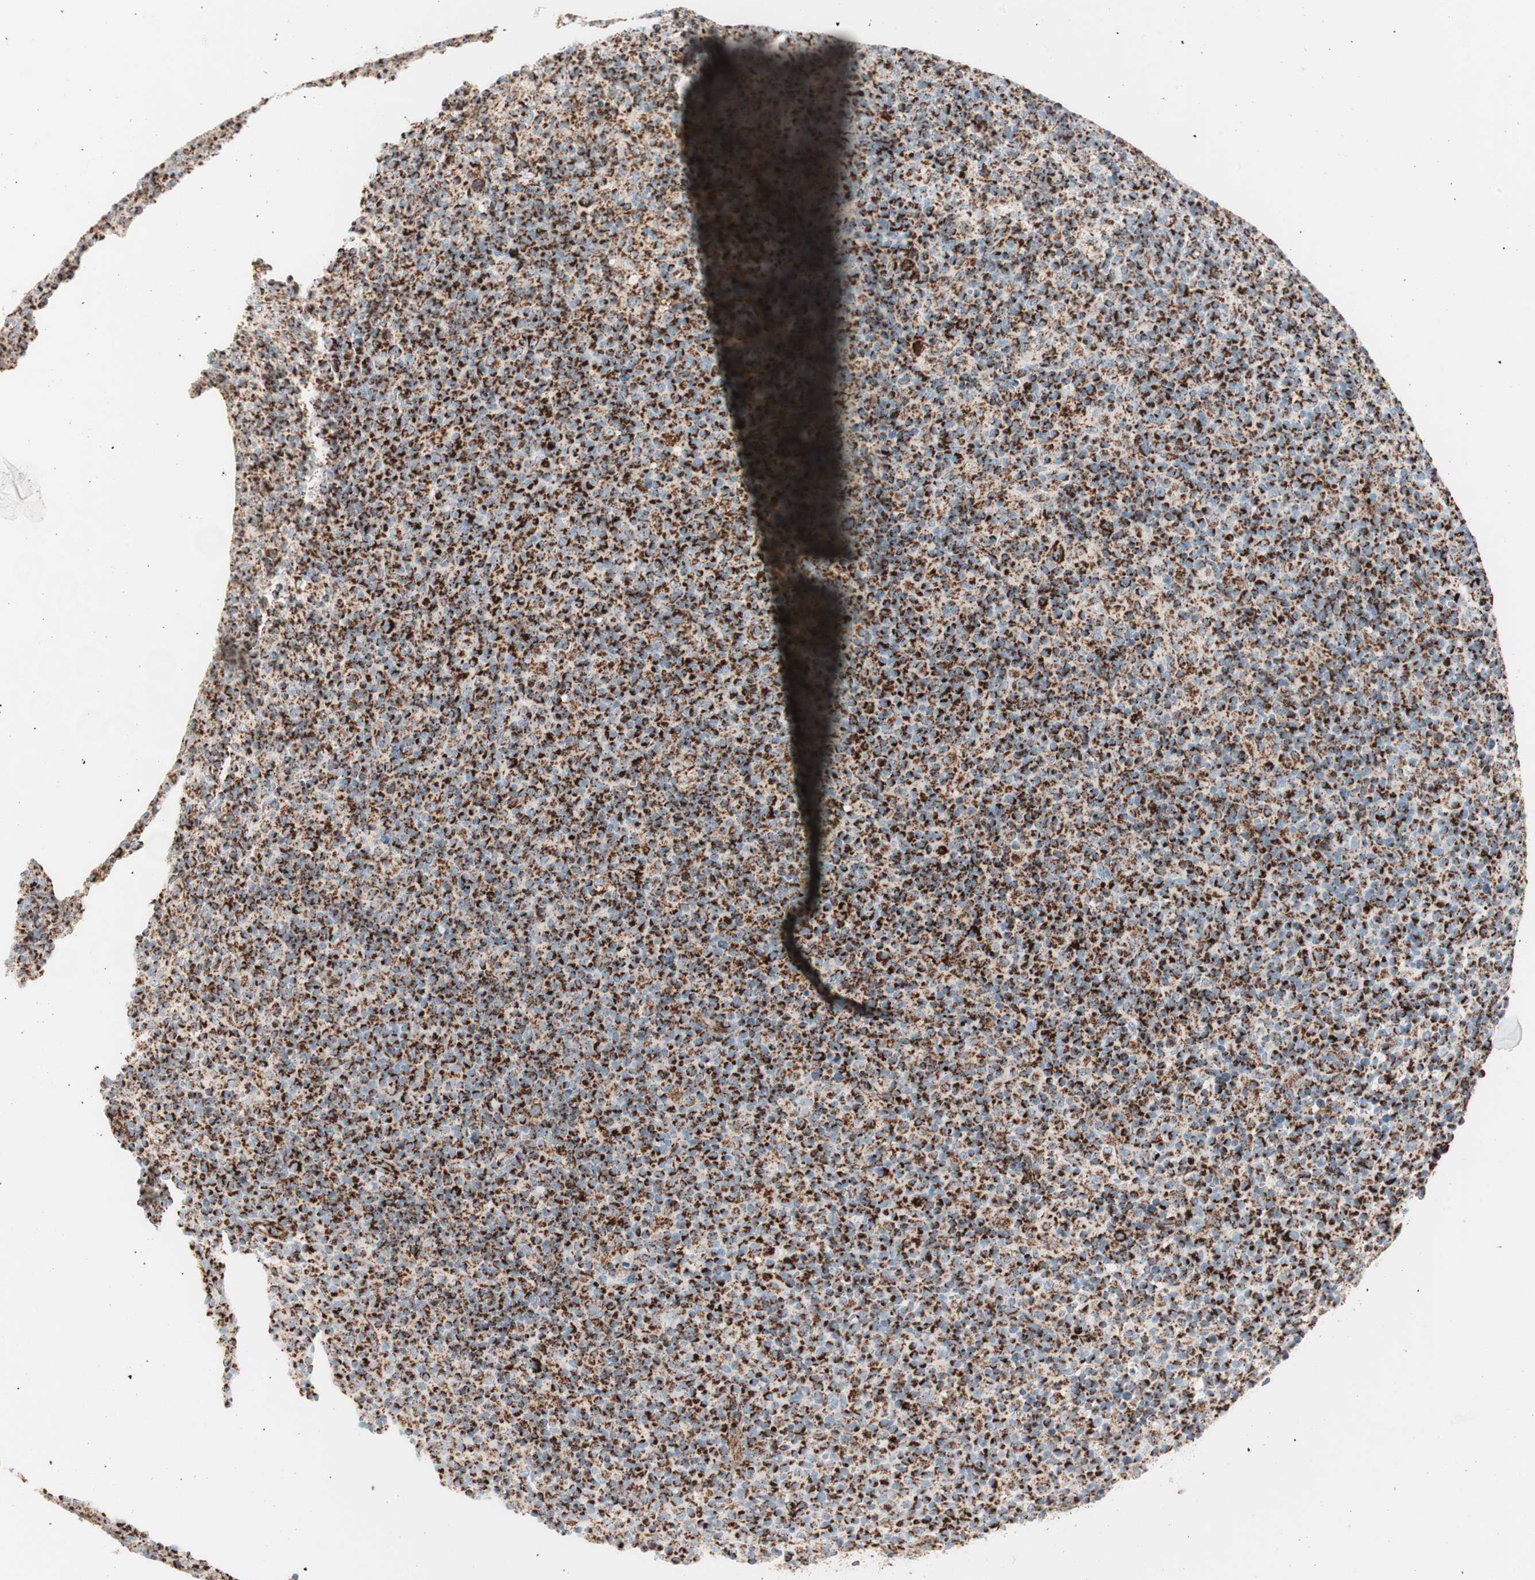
{"staining": {"intensity": "strong", "quantity": ">75%", "location": "cytoplasmic/membranous"}, "tissue": "lymph node", "cell_type": "Germinal center cells", "image_type": "normal", "snomed": [{"axis": "morphology", "description": "Normal tissue, NOS"}, {"axis": "morphology", "description": "Inflammation, NOS"}, {"axis": "topography", "description": "Lymph node"}], "caption": "Immunohistochemistry (IHC) (DAB) staining of normal human lymph node displays strong cytoplasmic/membranous protein positivity in approximately >75% of germinal center cells.", "gene": "TOMM20", "patient": {"sex": "male", "age": 55}}